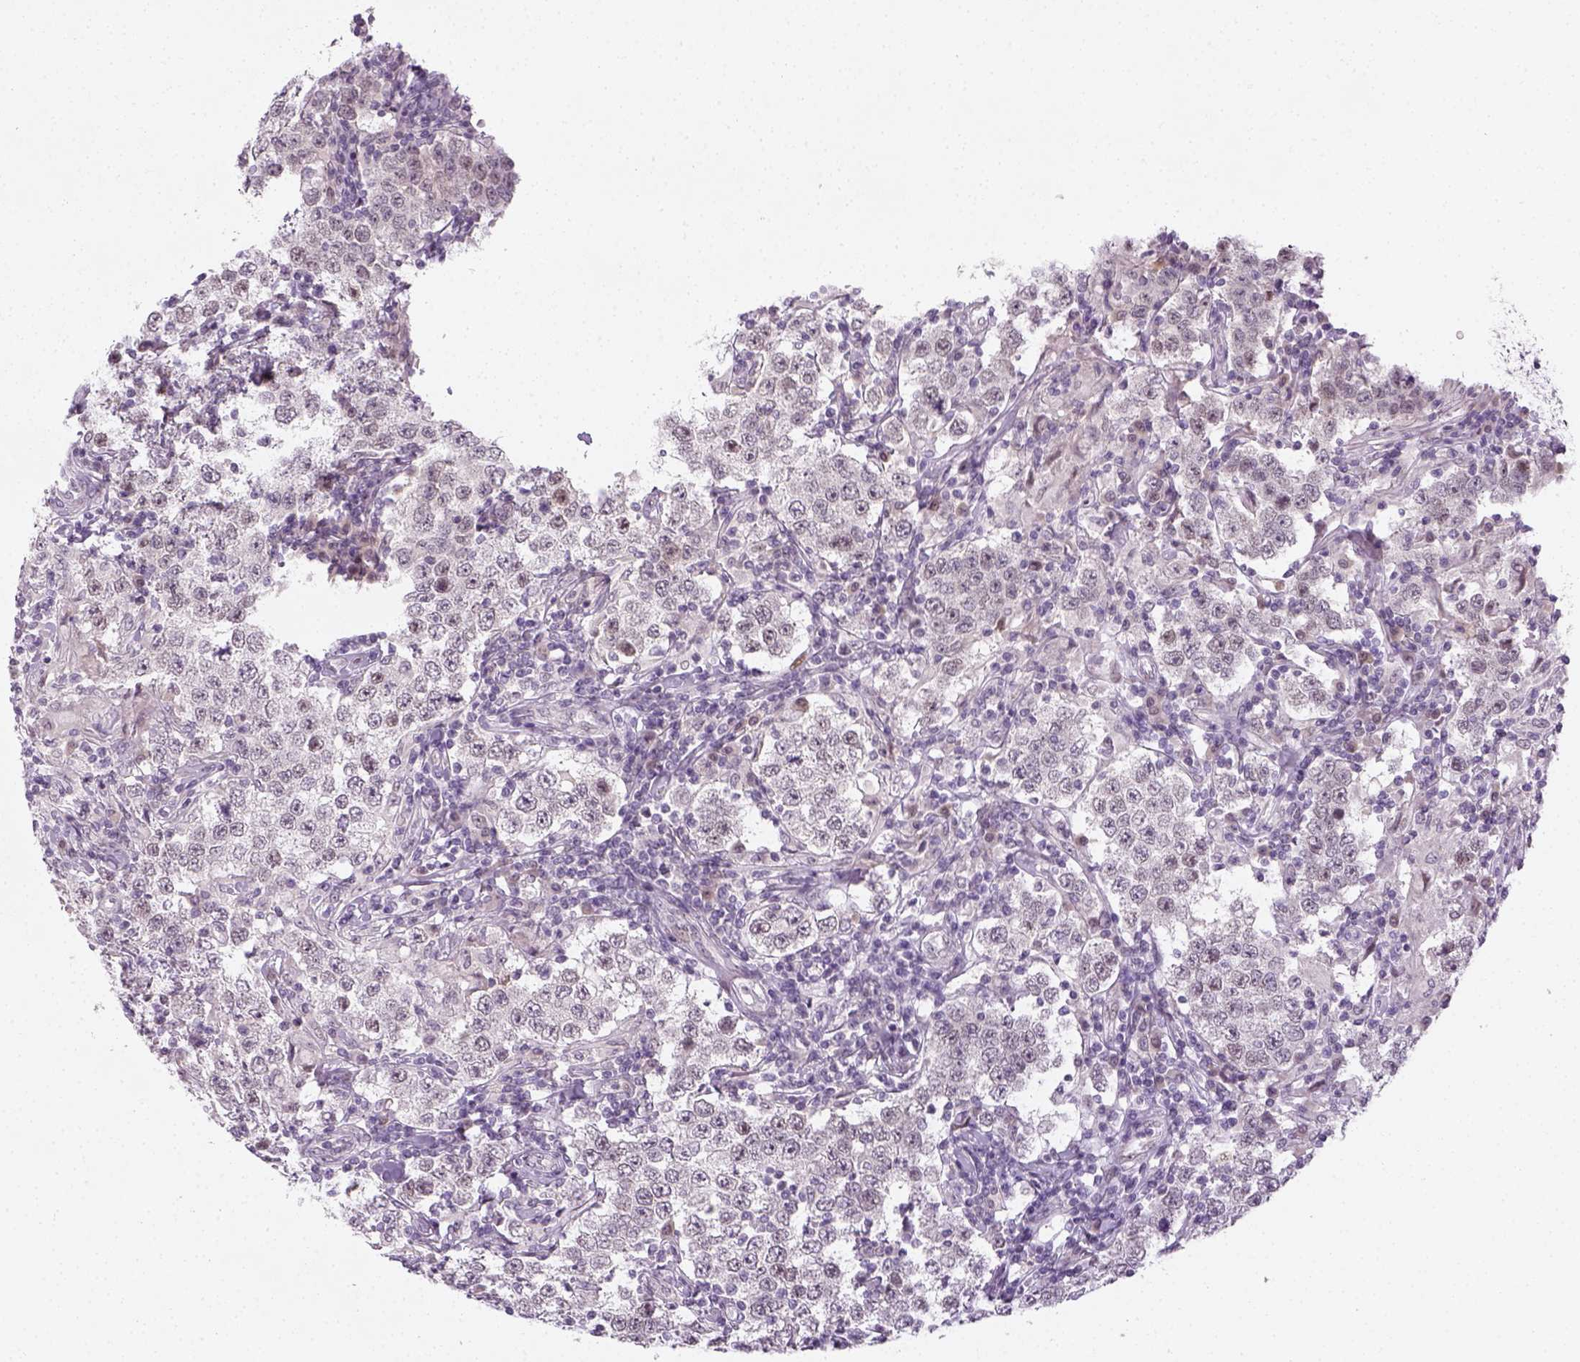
{"staining": {"intensity": "negative", "quantity": "none", "location": "none"}, "tissue": "testis cancer", "cell_type": "Tumor cells", "image_type": "cancer", "snomed": [{"axis": "morphology", "description": "Seminoma, NOS"}, {"axis": "morphology", "description": "Carcinoma, Embryonal, NOS"}, {"axis": "topography", "description": "Testis"}], "caption": "Immunohistochemistry of human seminoma (testis) displays no expression in tumor cells. (Brightfield microscopy of DAB (3,3'-diaminobenzidine) immunohistochemistry (IHC) at high magnification).", "gene": "MAGEB3", "patient": {"sex": "male", "age": 41}}